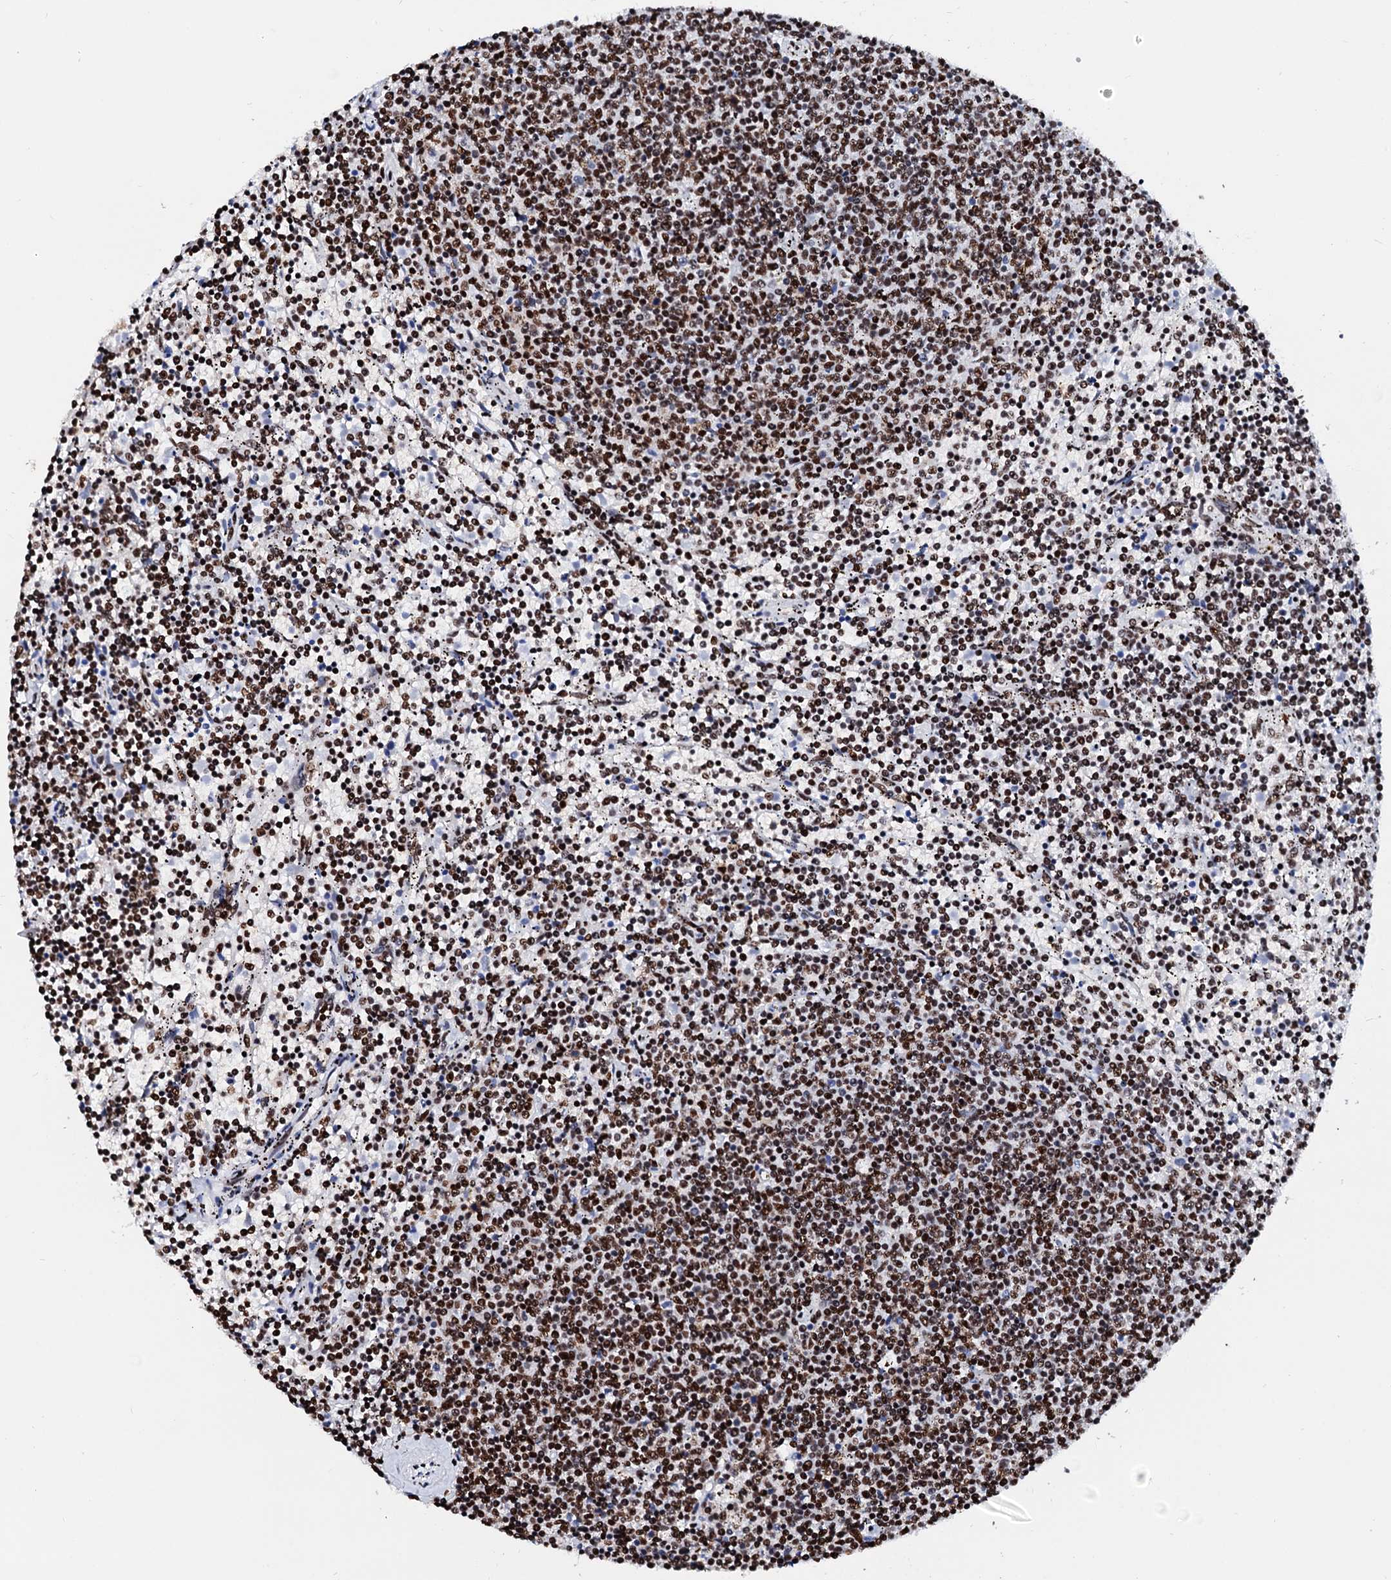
{"staining": {"intensity": "strong", "quantity": ">75%", "location": "nuclear"}, "tissue": "lymphoma", "cell_type": "Tumor cells", "image_type": "cancer", "snomed": [{"axis": "morphology", "description": "Malignant lymphoma, non-Hodgkin's type, Low grade"}, {"axis": "topography", "description": "Spleen"}], "caption": "Protein expression analysis of malignant lymphoma, non-Hodgkin's type (low-grade) demonstrates strong nuclear expression in about >75% of tumor cells.", "gene": "RALY", "patient": {"sex": "female", "age": 50}}